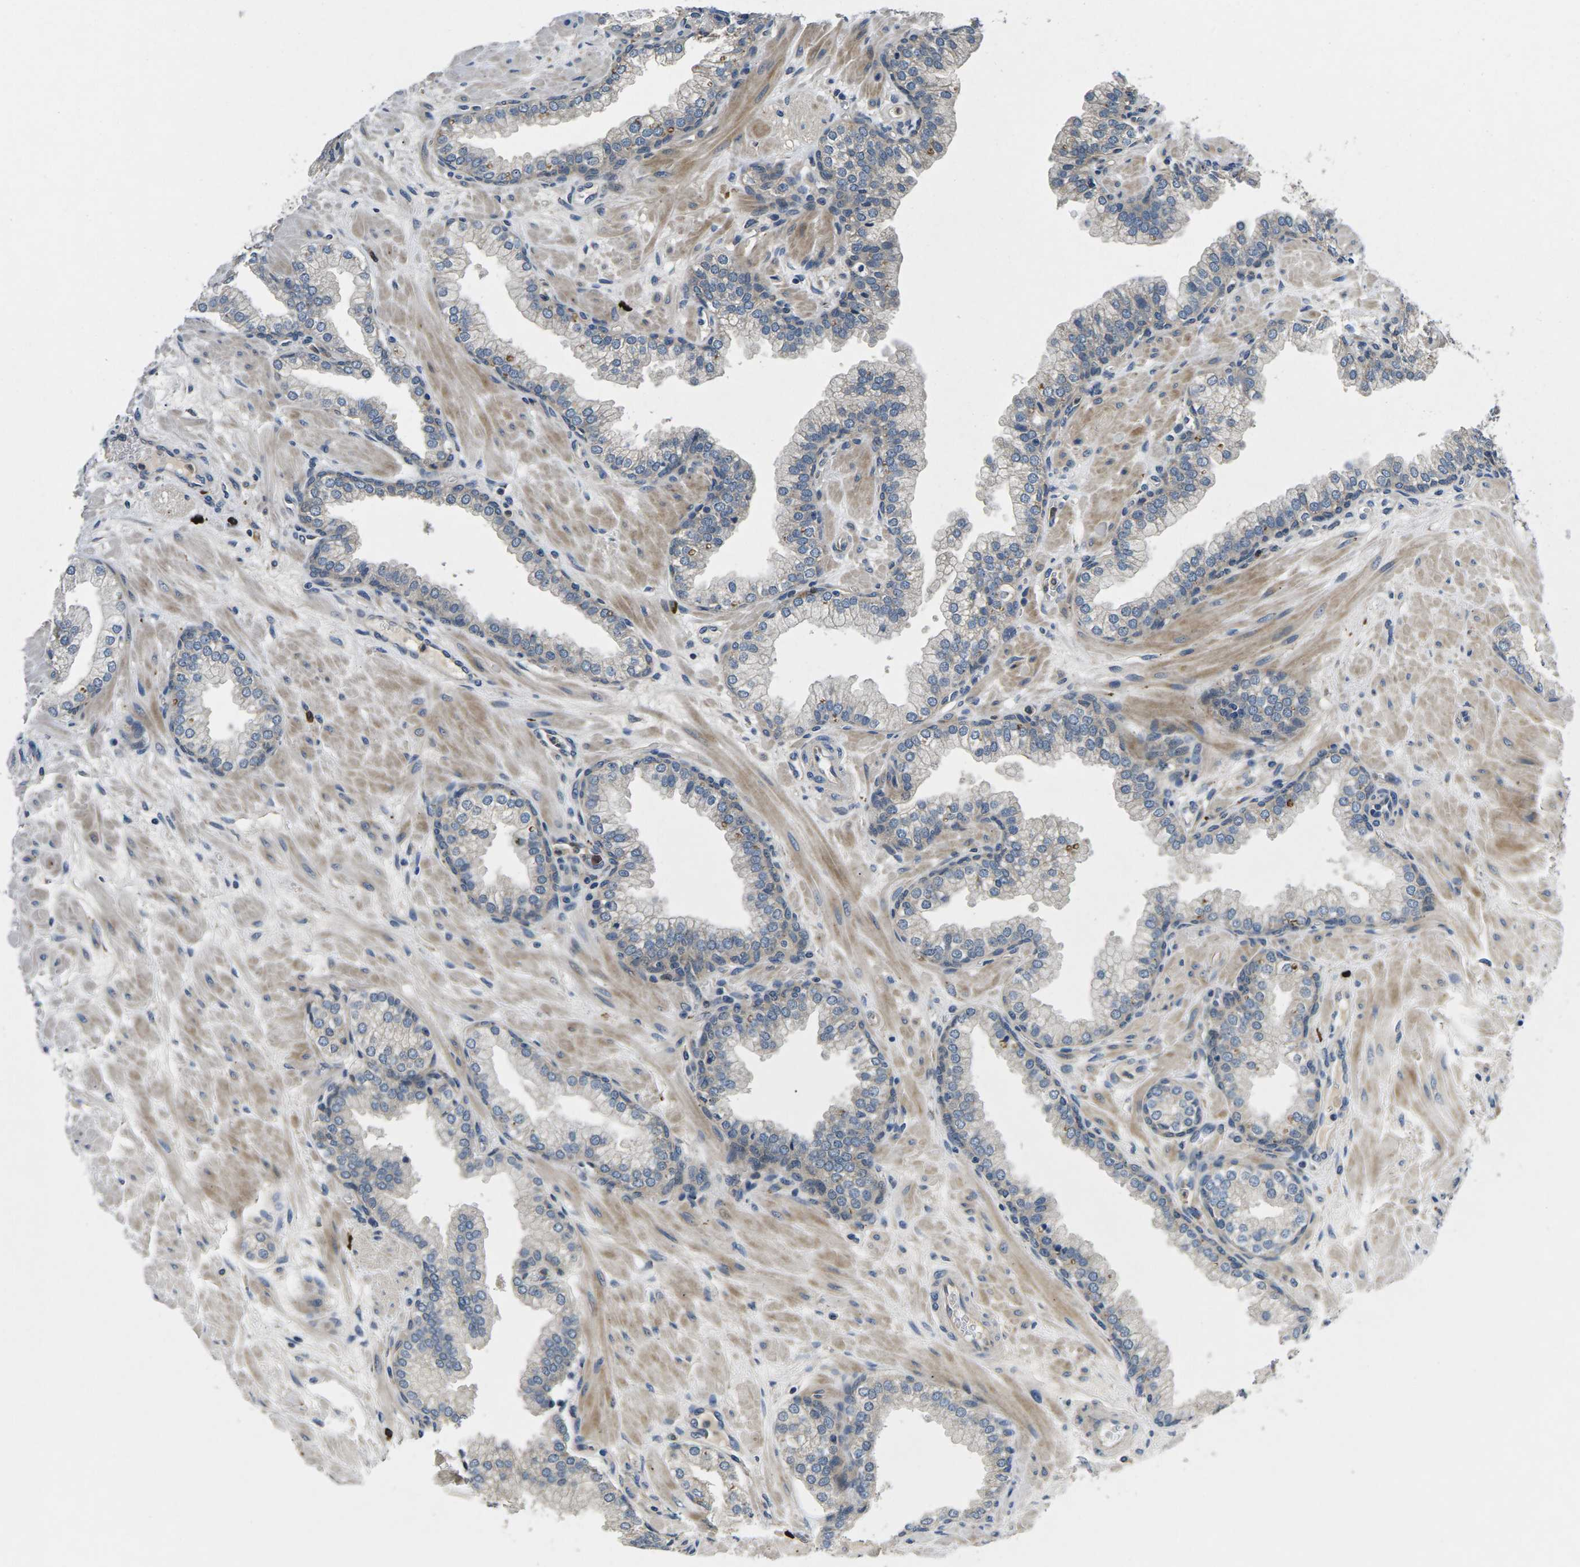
{"staining": {"intensity": "negative", "quantity": "none", "location": "none"}, "tissue": "prostate", "cell_type": "Glandular cells", "image_type": "normal", "snomed": [{"axis": "morphology", "description": "Normal tissue, NOS"}, {"axis": "morphology", "description": "Urothelial carcinoma, Low grade"}, {"axis": "topography", "description": "Urinary bladder"}, {"axis": "topography", "description": "Prostate"}], "caption": "IHC photomicrograph of benign prostate: prostate stained with DAB reveals no significant protein positivity in glandular cells.", "gene": "PLCE1", "patient": {"sex": "male", "age": 60}}